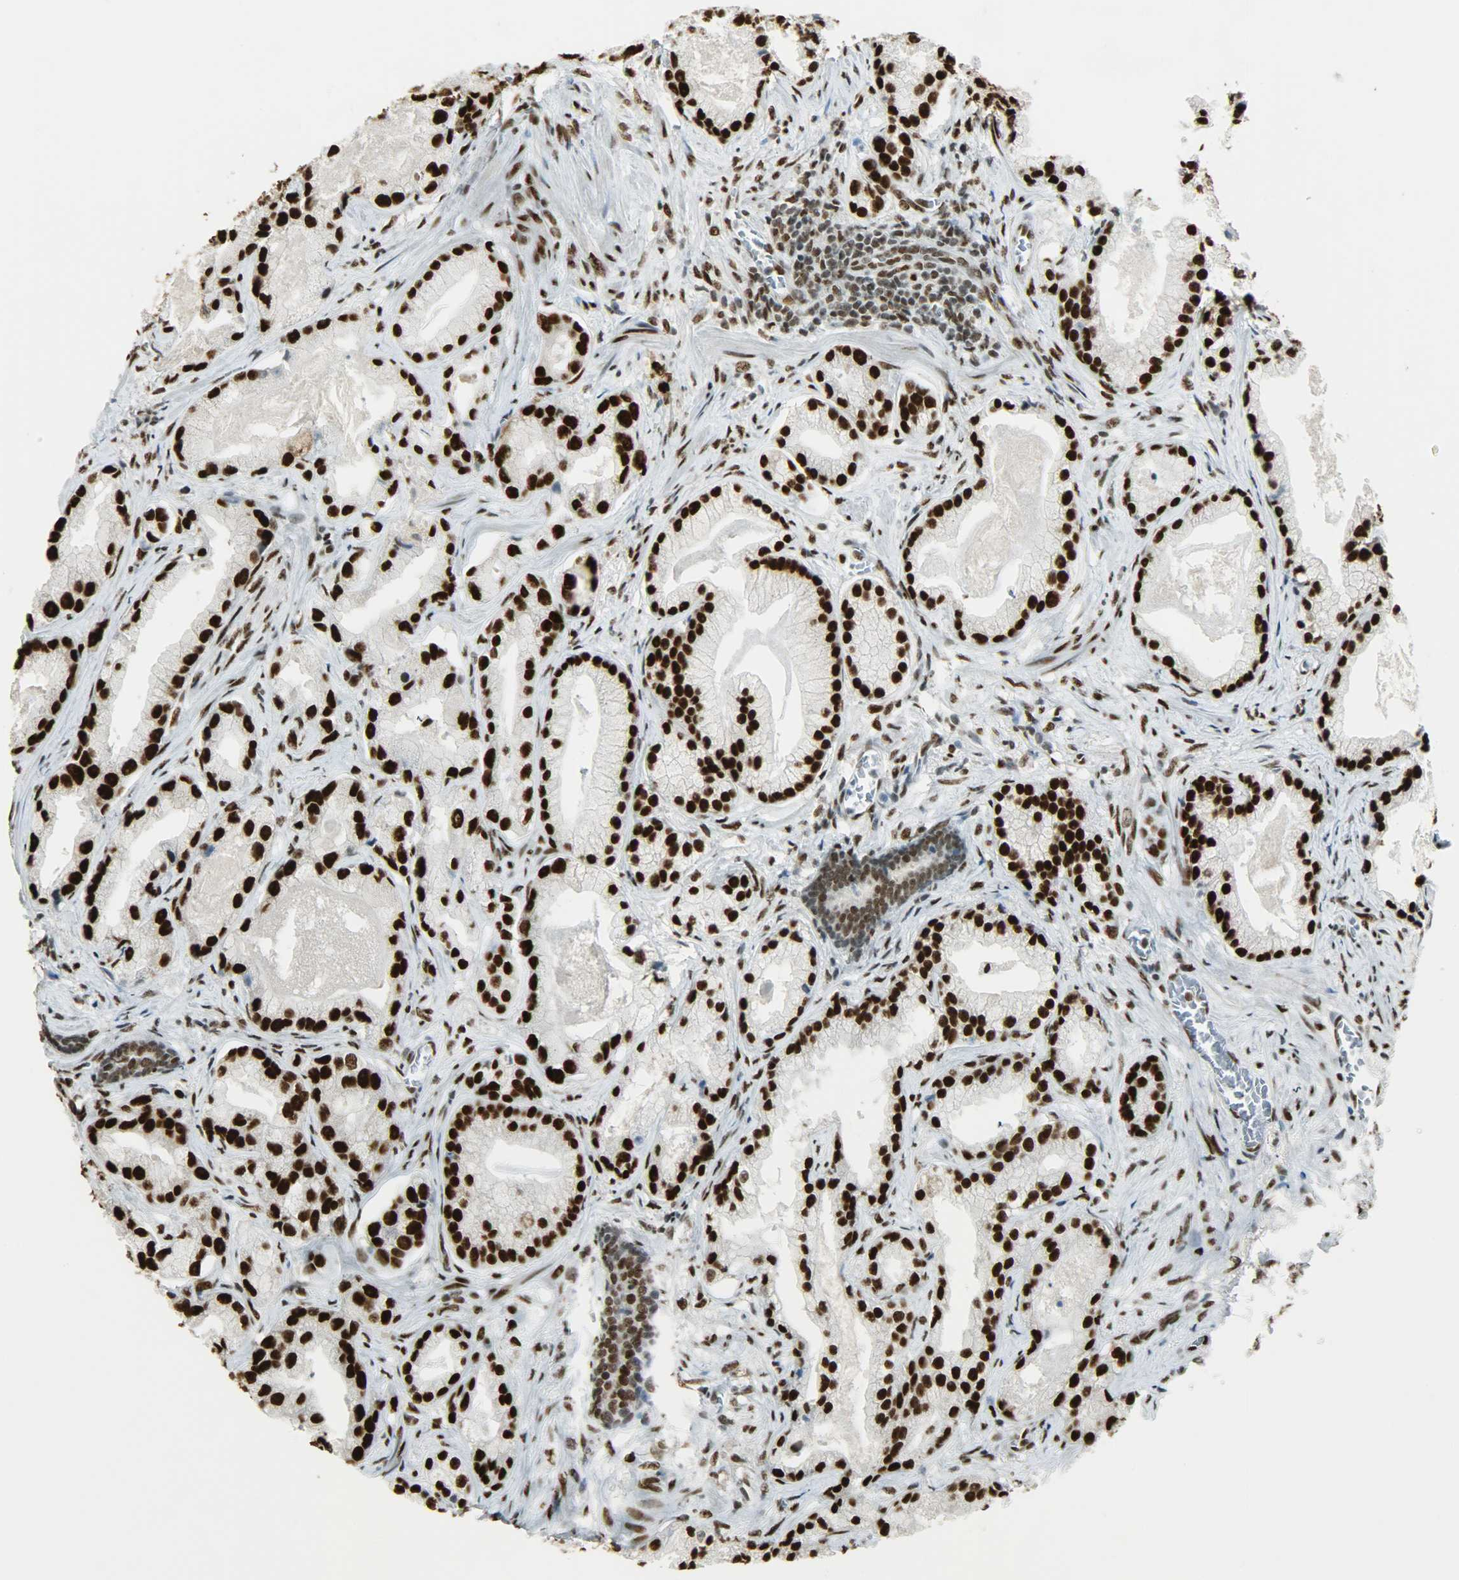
{"staining": {"intensity": "strong", "quantity": ">75%", "location": "nuclear"}, "tissue": "prostate cancer", "cell_type": "Tumor cells", "image_type": "cancer", "snomed": [{"axis": "morphology", "description": "Adenocarcinoma, Low grade"}, {"axis": "topography", "description": "Prostate"}], "caption": "The histopathology image shows staining of prostate low-grade adenocarcinoma, revealing strong nuclear protein expression (brown color) within tumor cells.", "gene": "MYEF2", "patient": {"sex": "male", "age": 59}}